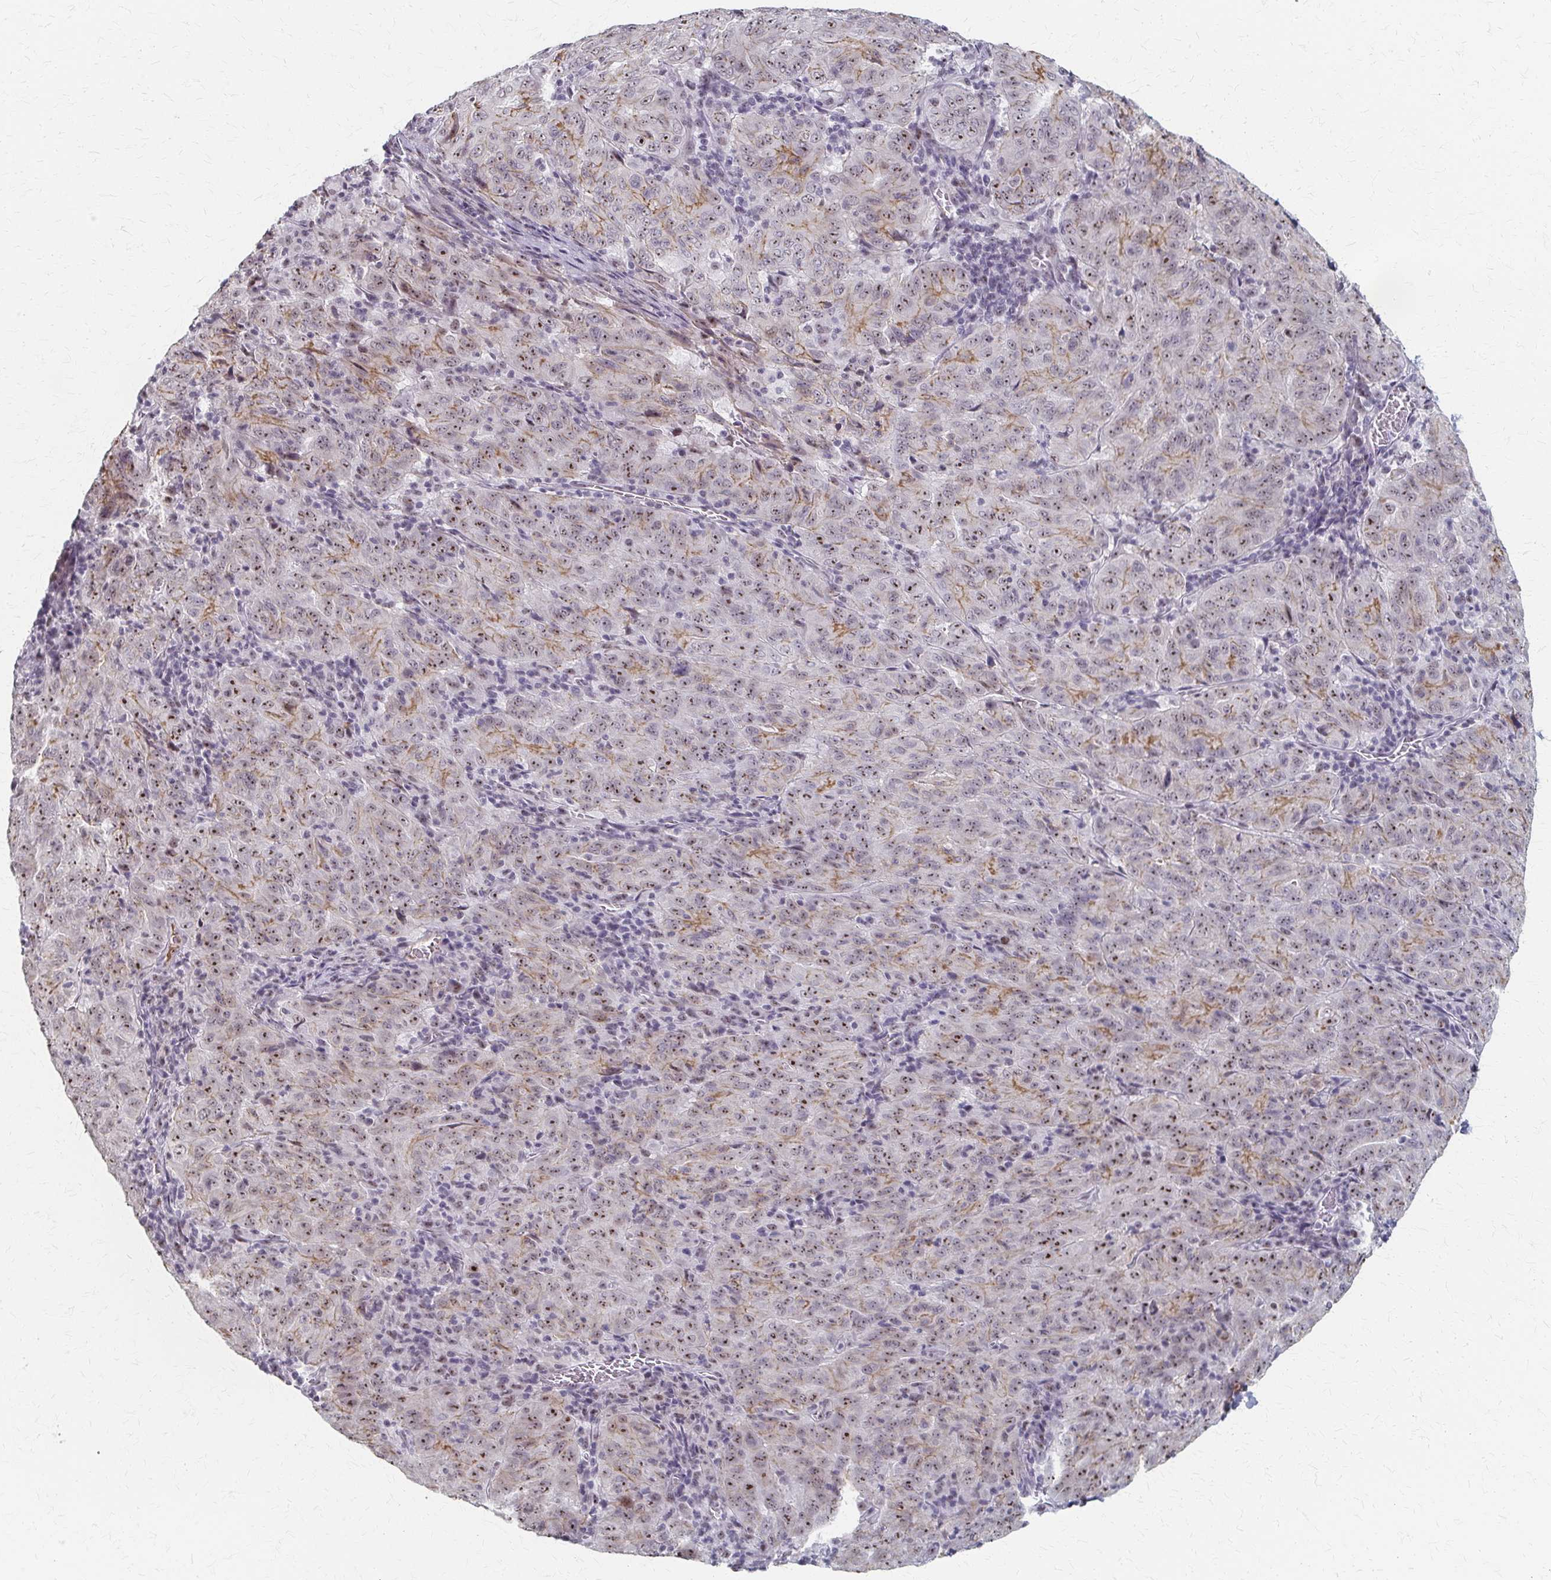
{"staining": {"intensity": "moderate", "quantity": ">75%", "location": "cytoplasmic/membranous,nuclear"}, "tissue": "pancreatic cancer", "cell_type": "Tumor cells", "image_type": "cancer", "snomed": [{"axis": "morphology", "description": "Adenocarcinoma, NOS"}, {"axis": "topography", "description": "Pancreas"}], "caption": "Protein analysis of pancreatic cancer tissue exhibits moderate cytoplasmic/membranous and nuclear expression in about >75% of tumor cells.", "gene": "PES1", "patient": {"sex": "male", "age": 63}}